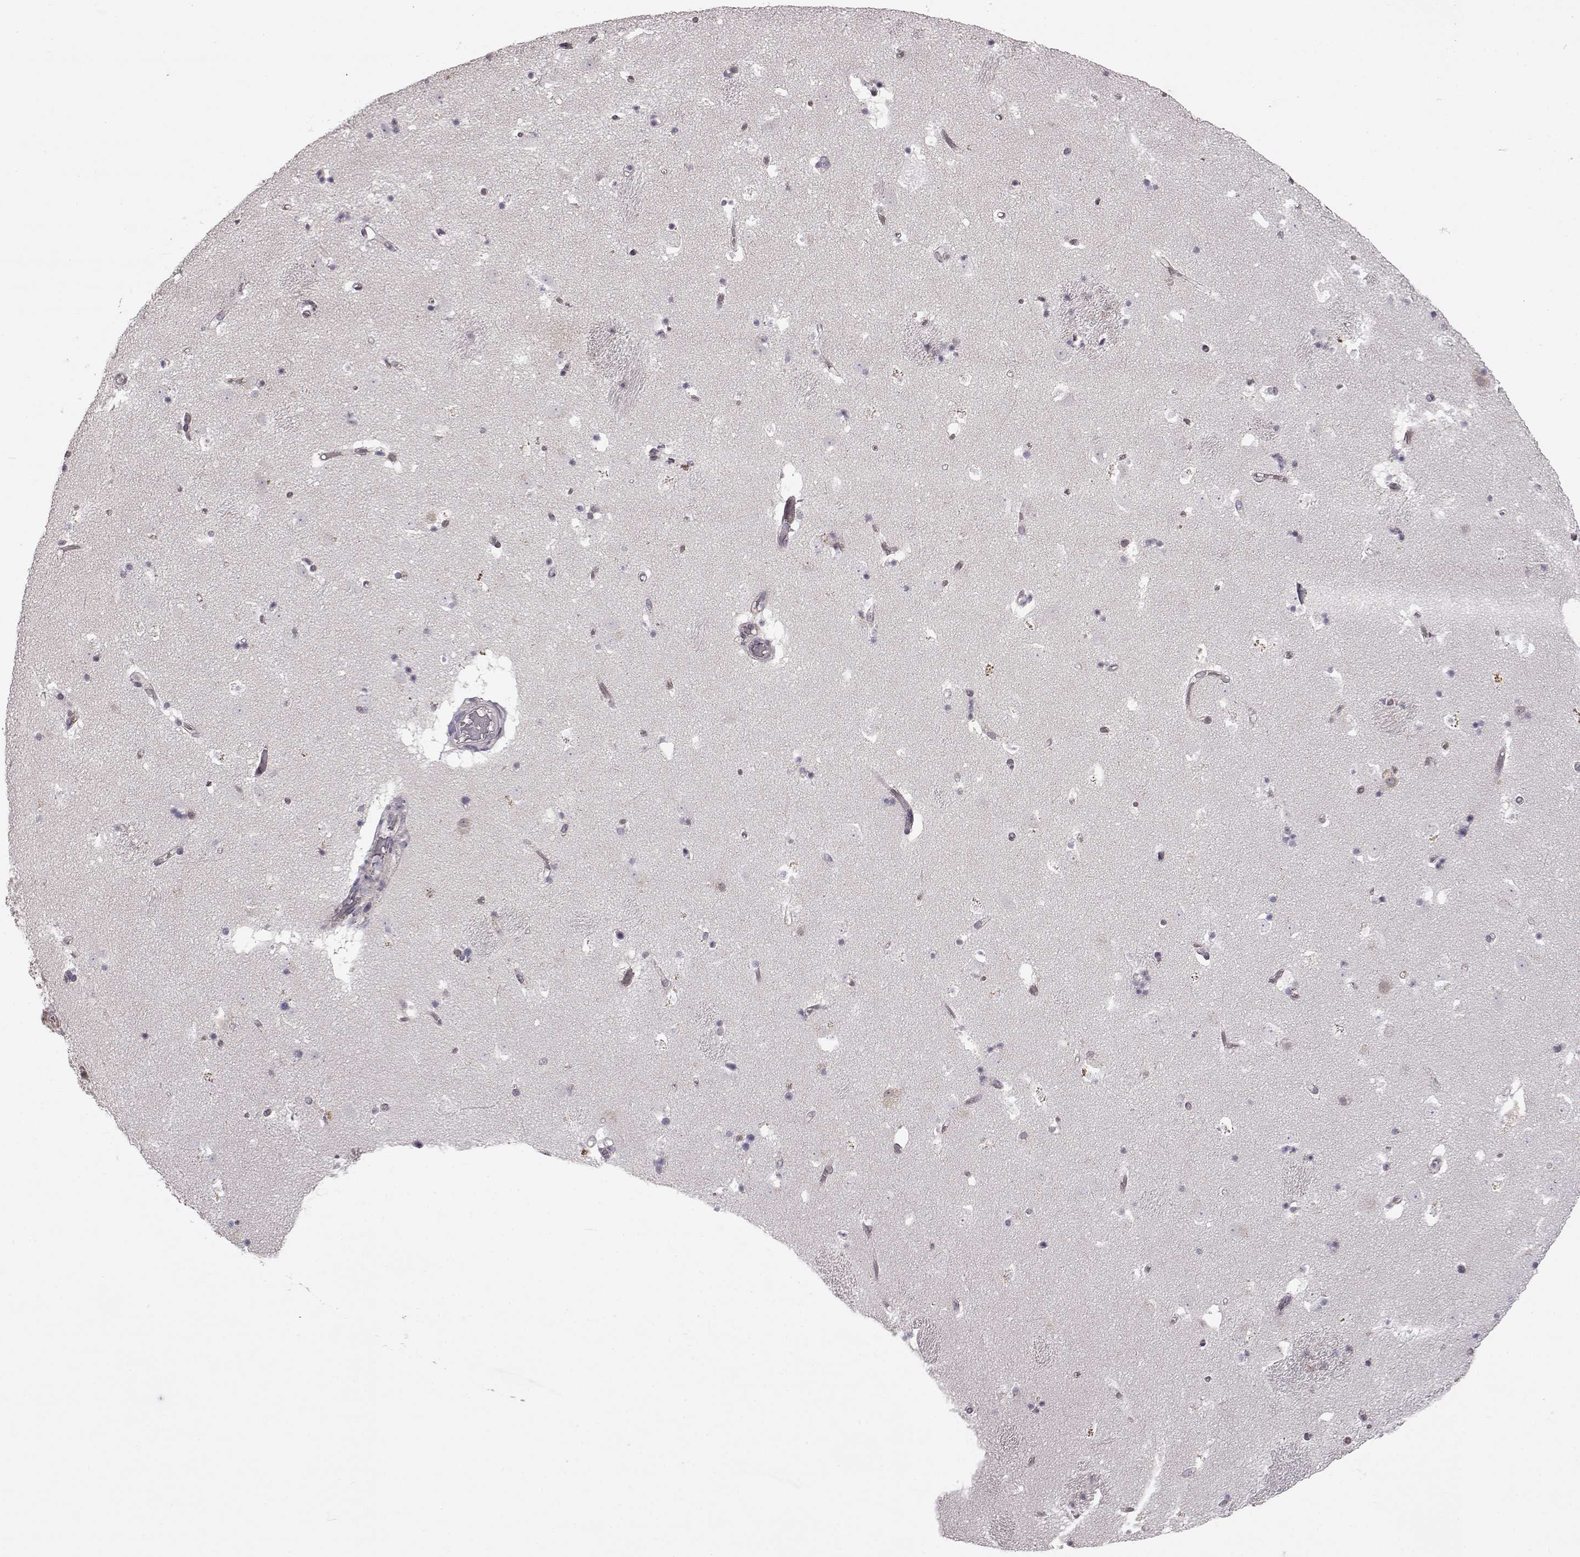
{"staining": {"intensity": "negative", "quantity": "none", "location": "none"}, "tissue": "caudate", "cell_type": "Glial cells", "image_type": "normal", "snomed": [{"axis": "morphology", "description": "Normal tissue, NOS"}, {"axis": "topography", "description": "Lateral ventricle wall"}], "caption": "A histopathology image of human caudate is negative for staining in glial cells. (Brightfield microscopy of DAB IHC at high magnification).", "gene": "B3GNT6", "patient": {"sex": "female", "age": 42}}